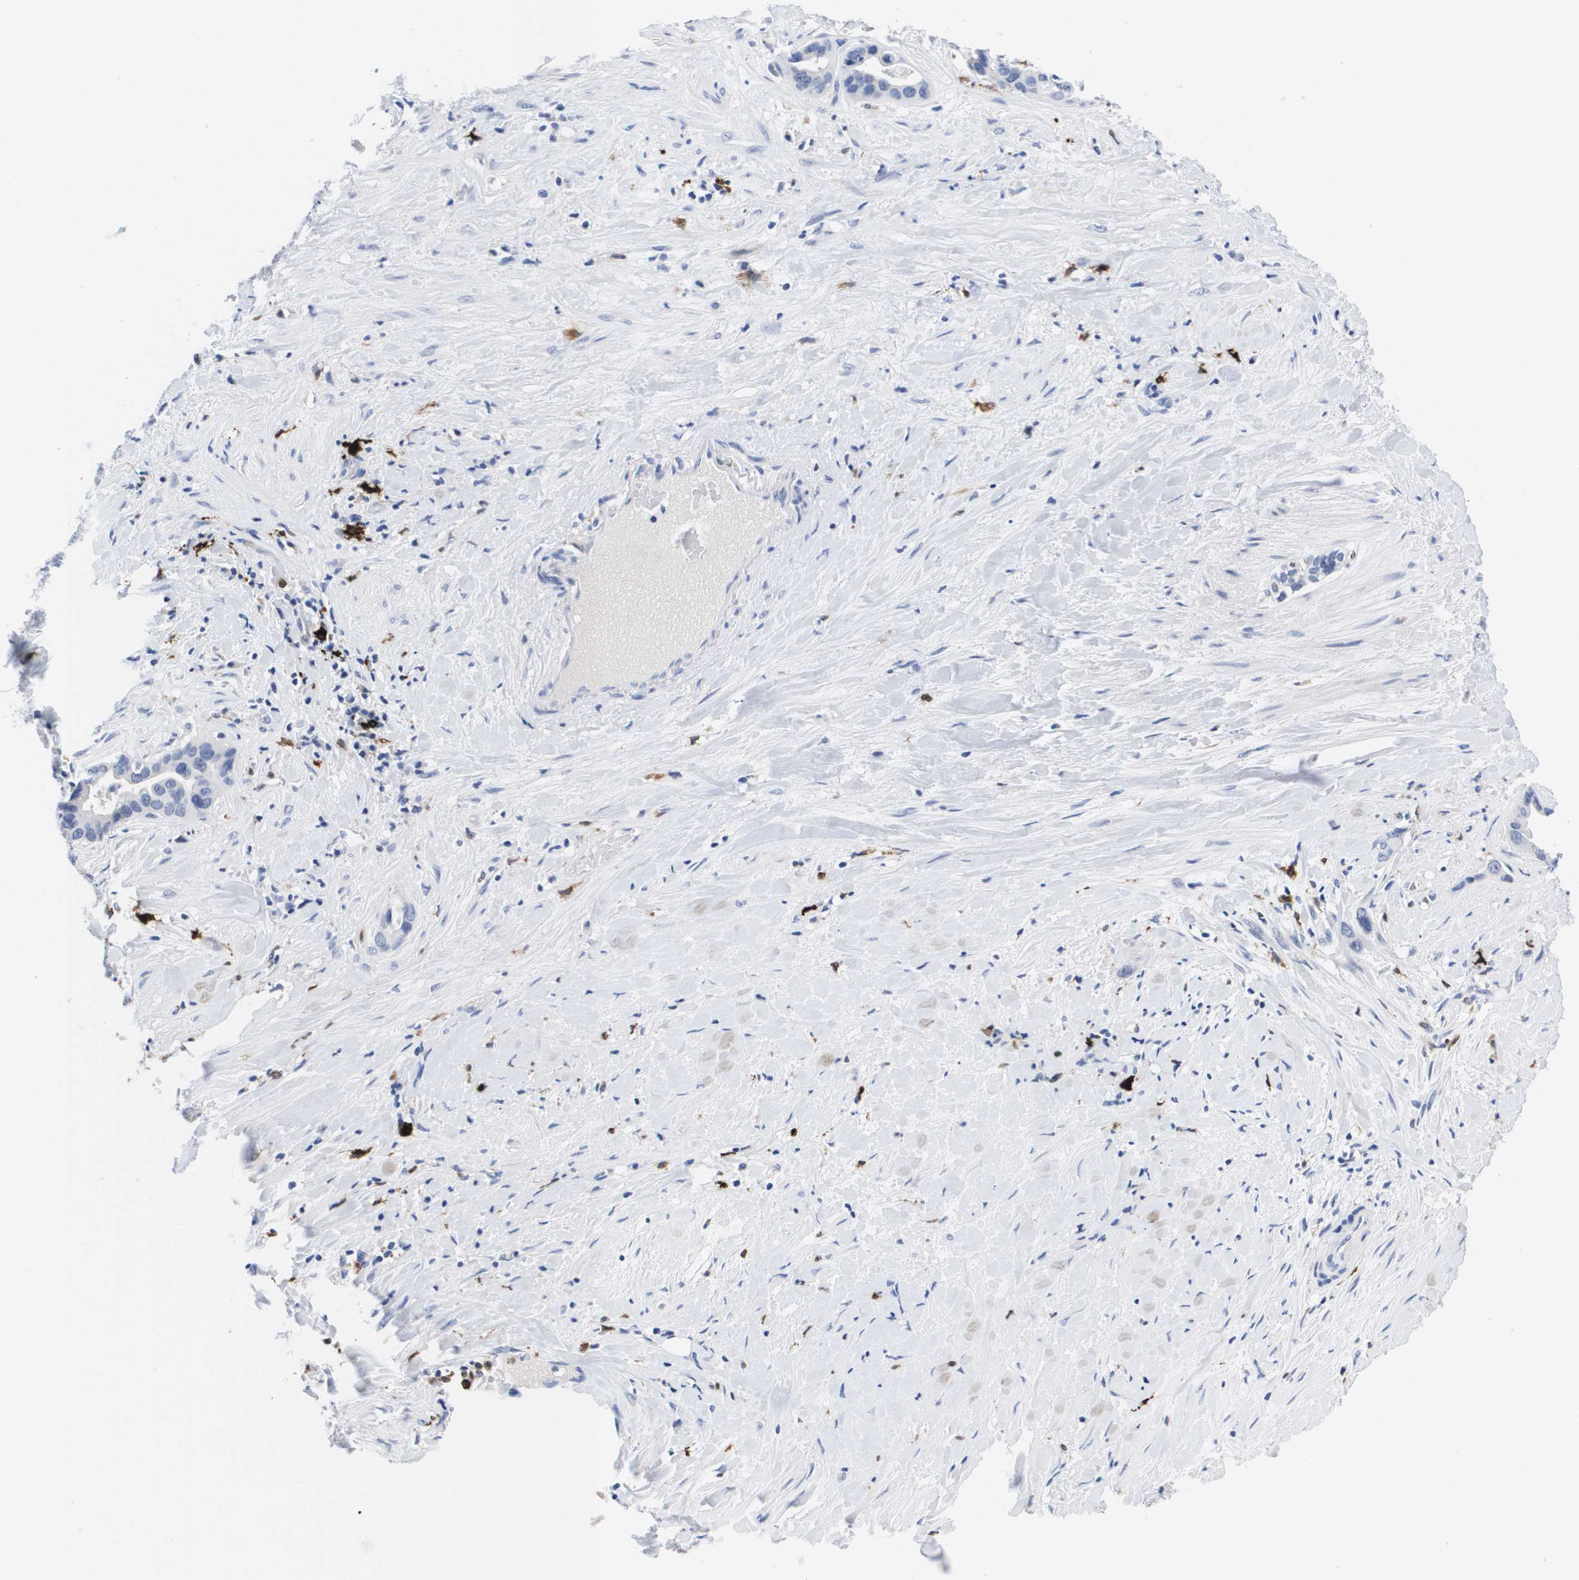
{"staining": {"intensity": "negative", "quantity": "none", "location": "none"}, "tissue": "liver cancer", "cell_type": "Tumor cells", "image_type": "cancer", "snomed": [{"axis": "morphology", "description": "Cholangiocarcinoma"}, {"axis": "topography", "description": "Liver"}], "caption": "Tumor cells are negative for protein expression in human liver cancer (cholangiocarcinoma).", "gene": "HMOX1", "patient": {"sex": "female", "age": 65}}